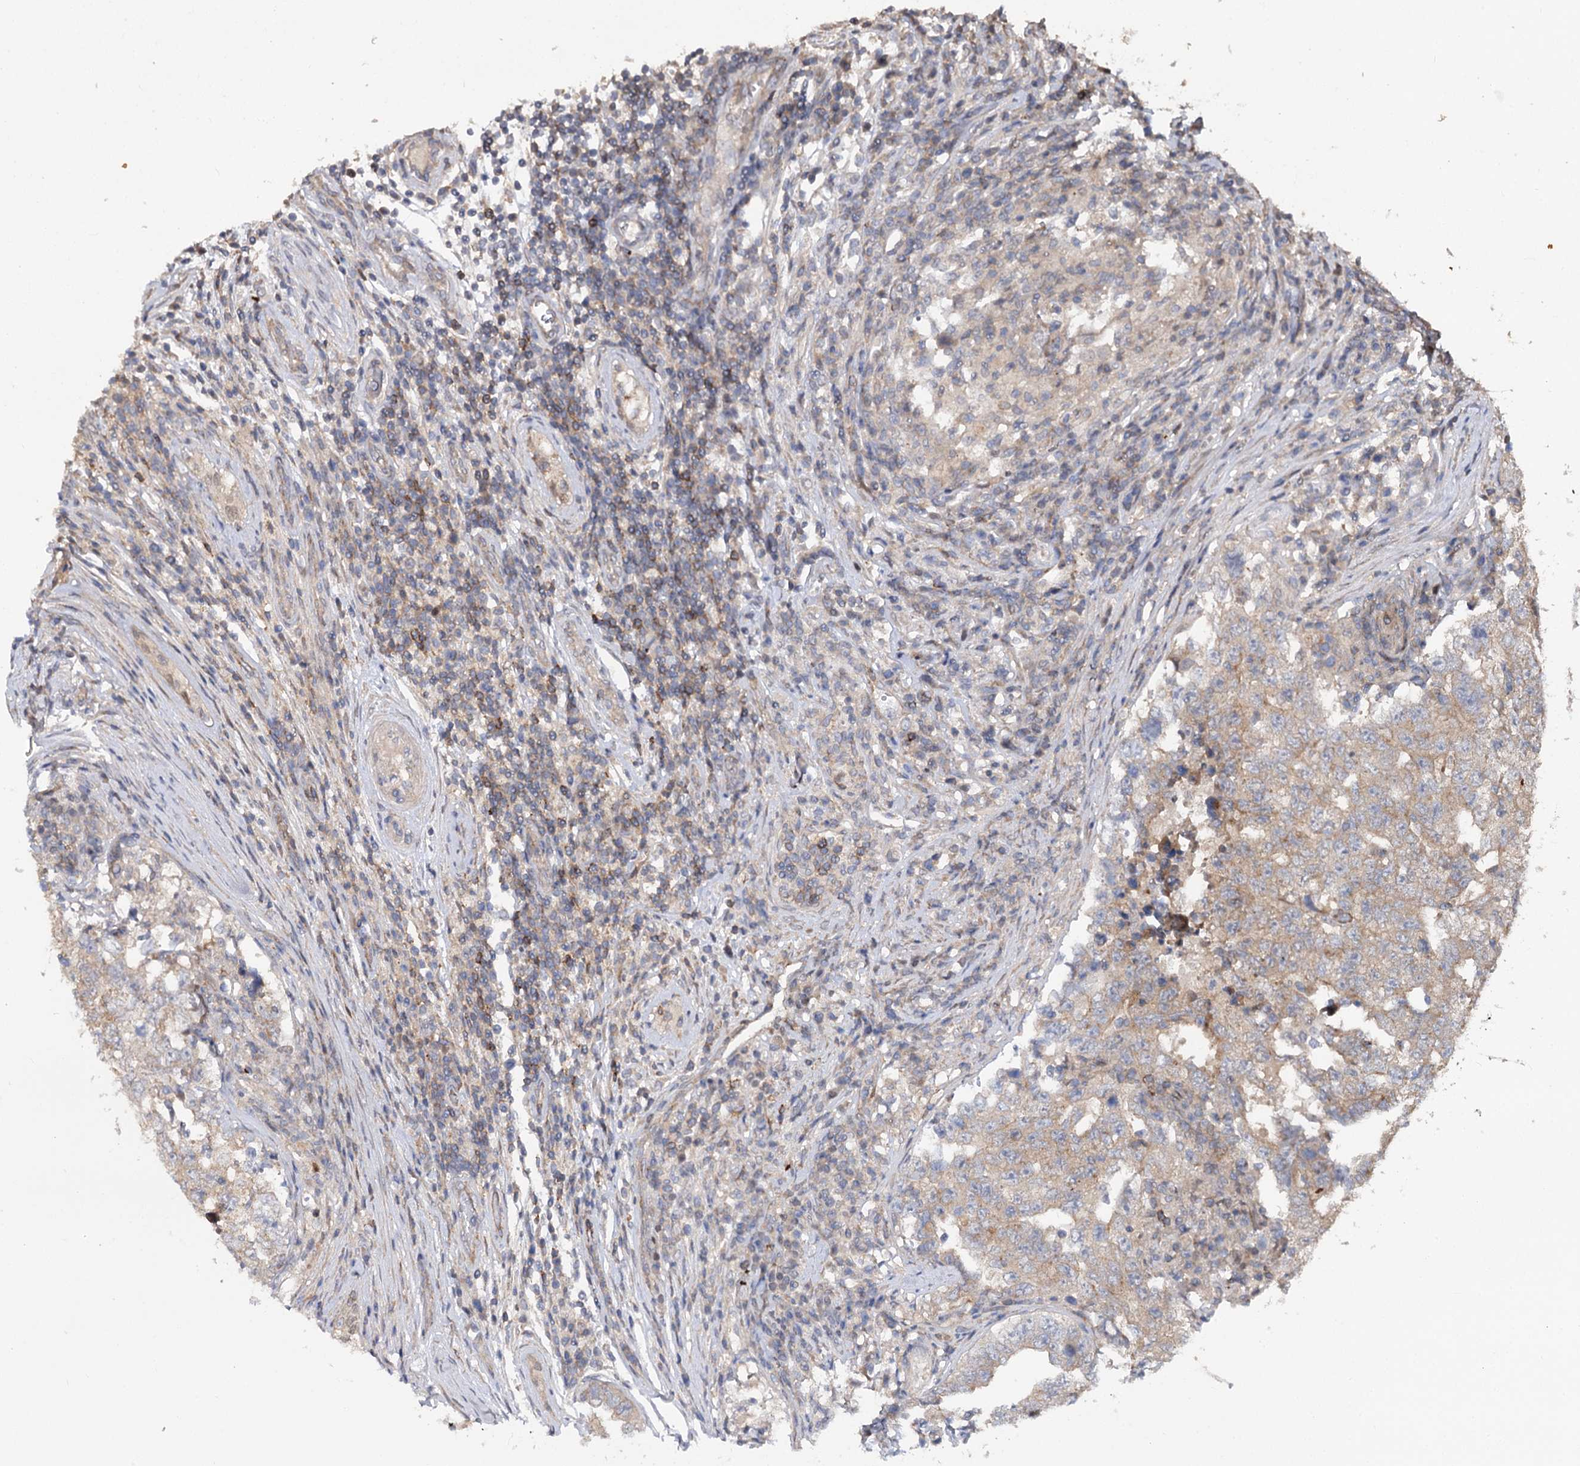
{"staining": {"intensity": "weak", "quantity": "25%-75%", "location": "cytoplasmic/membranous"}, "tissue": "testis cancer", "cell_type": "Tumor cells", "image_type": "cancer", "snomed": [{"axis": "morphology", "description": "Carcinoma, Embryonal, NOS"}, {"axis": "topography", "description": "Testis"}], "caption": "IHC of testis cancer (embryonal carcinoma) reveals low levels of weak cytoplasmic/membranous positivity in approximately 25%-75% of tumor cells.", "gene": "STX6", "patient": {"sex": "male", "age": 26}}